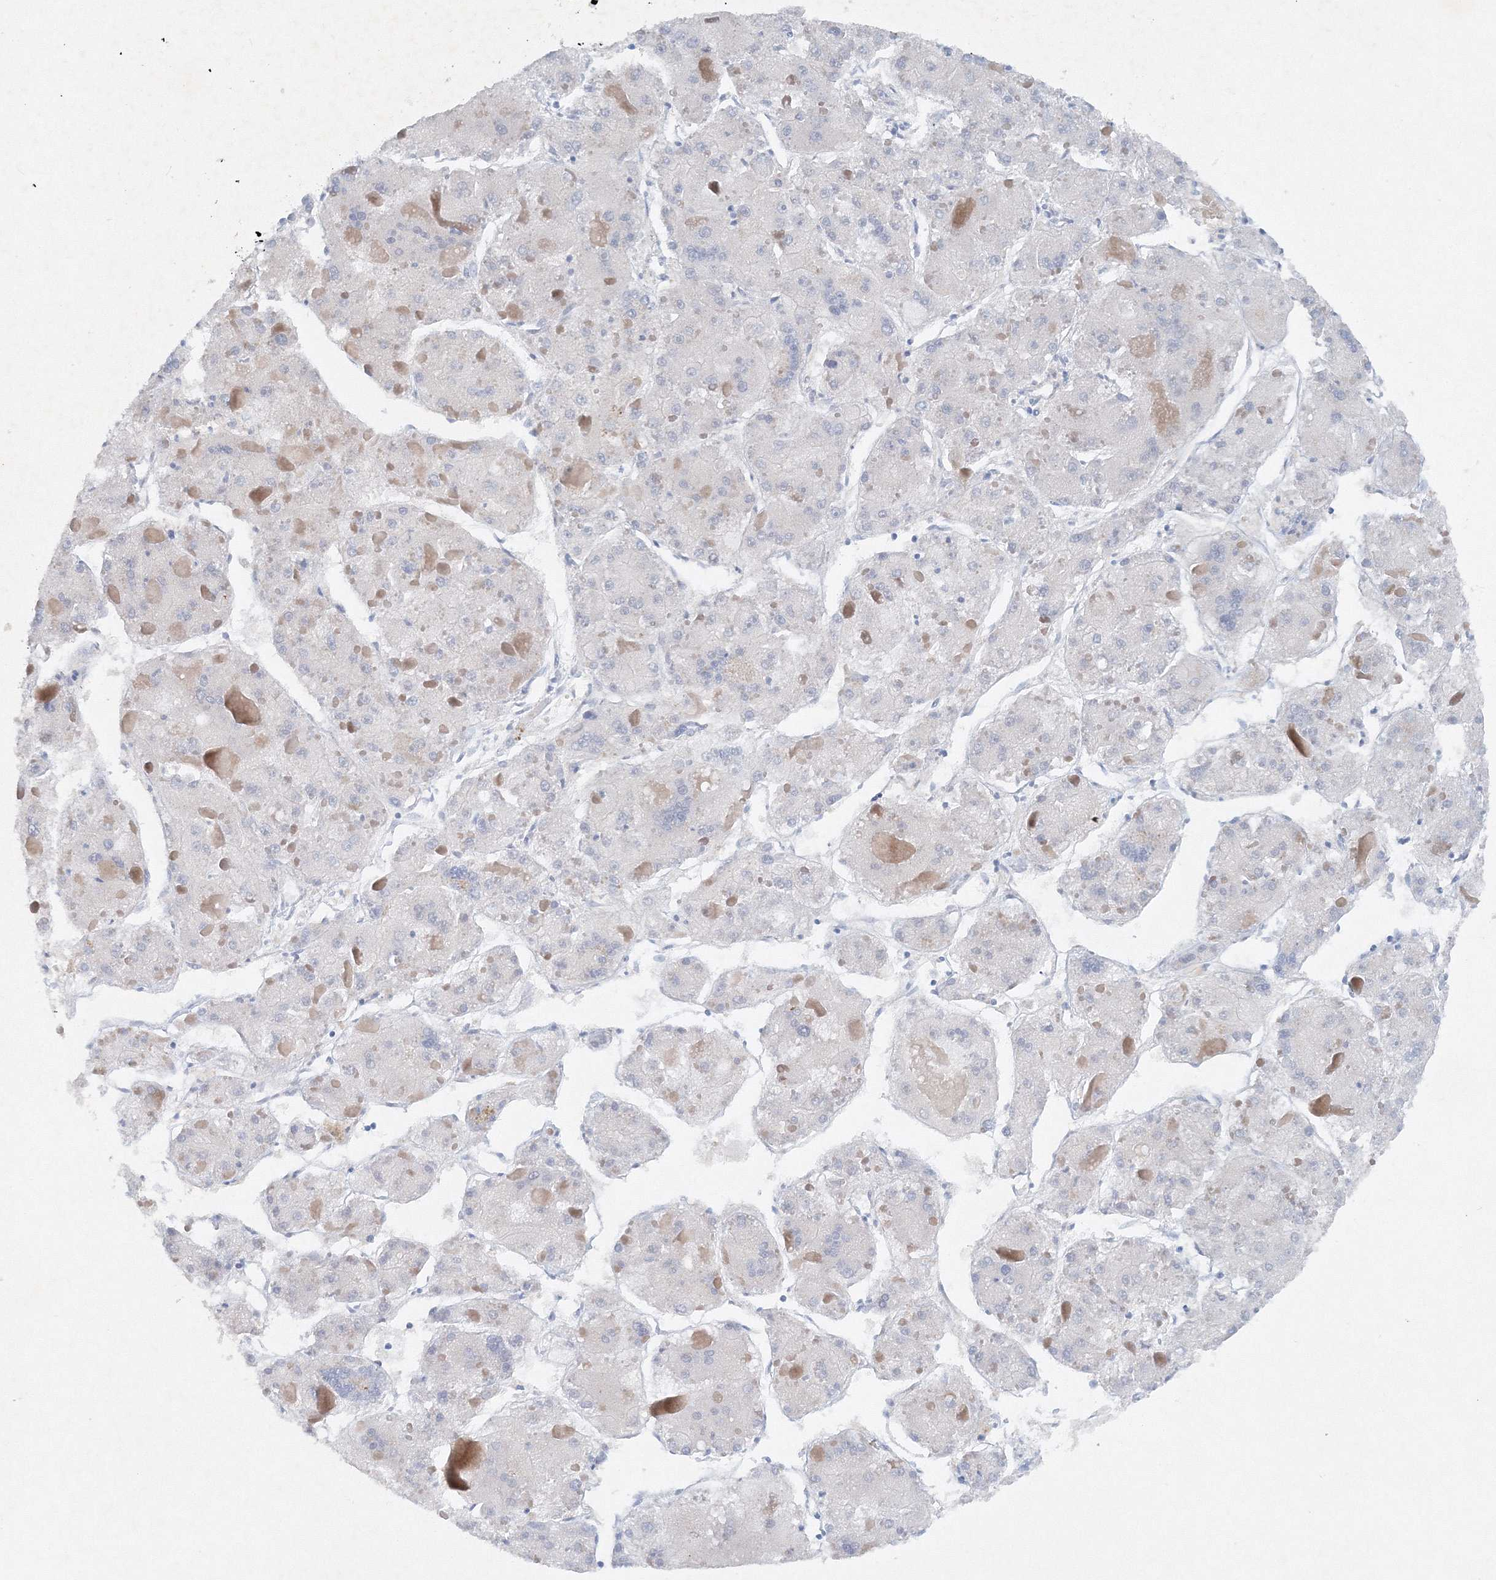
{"staining": {"intensity": "negative", "quantity": "none", "location": "none"}, "tissue": "liver cancer", "cell_type": "Tumor cells", "image_type": "cancer", "snomed": [{"axis": "morphology", "description": "Carcinoma, Hepatocellular, NOS"}, {"axis": "topography", "description": "Liver"}], "caption": "Tumor cells show no significant protein positivity in hepatocellular carcinoma (liver). (Brightfield microscopy of DAB immunohistochemistry at high magnification).", "gene": "SH3BP5", "patient": {"sex": "female", "age": 73}}